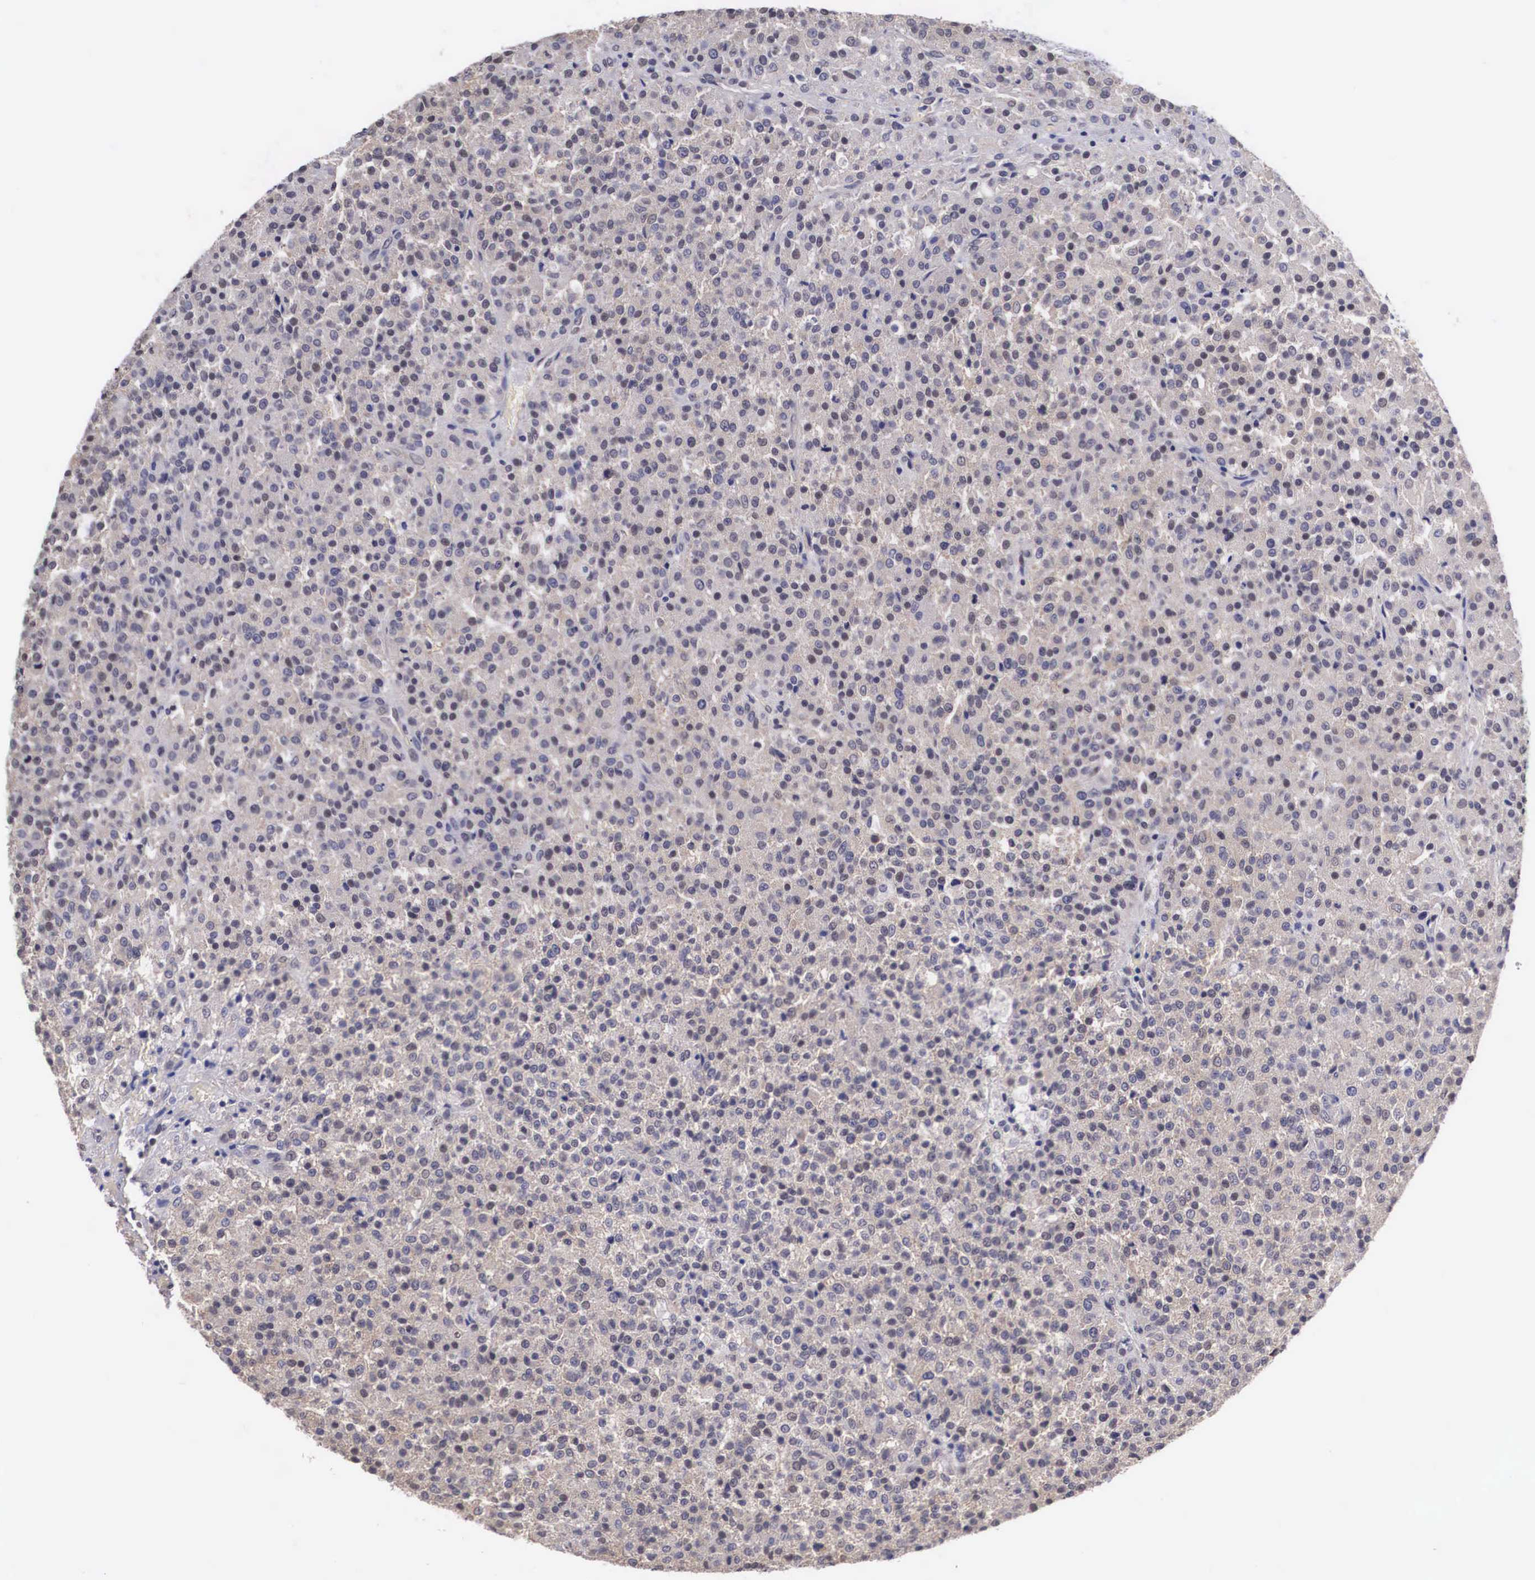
{"staining": {"intensity": "negative", "quantity": "none", "location": "none"}, "tissue": "testis cancer", "cell_type": "Tumor cells", "image_type": "cancer", "snomed": [{"axis": "morphology", "description": "Seminoma, NOS"}, {"axis": "topography", "description": "Testis"}], "caption": "Immunohistochemical staining of testis cancer reveals no significant positivity in tumor cells.", "gene": "OTX2", "patient": {"sex": "male", "age": 59}}